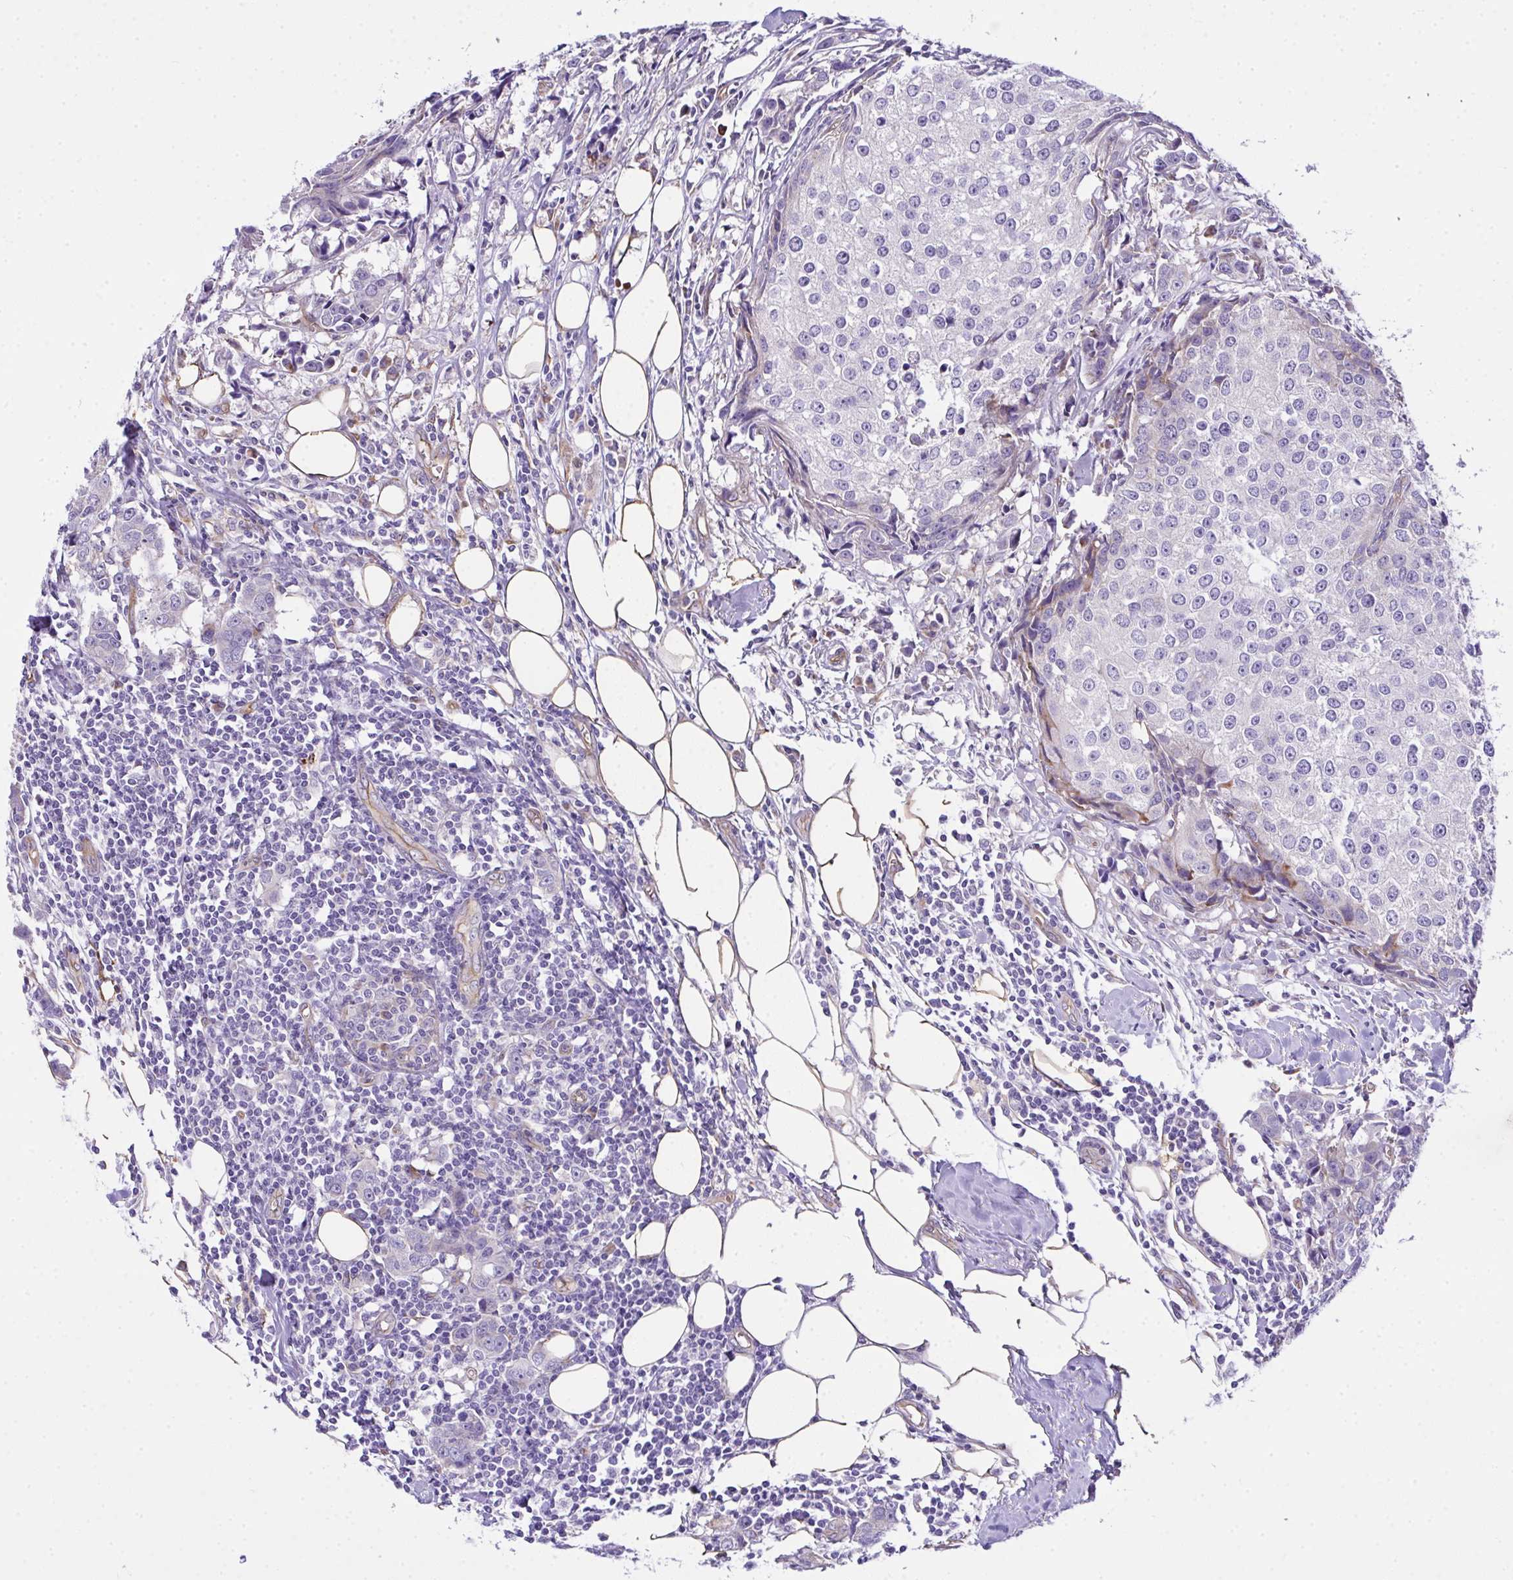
{"staining": {"intensity": "negative", "quantity": "none", "location": "none"}, "tissue": "breast cancer", "cell_type": "Tumor cells", "image_type": "cancer", "snomed": [{"axis": "morphology", "description": "Duct carcinoma"}, {"axis": "topography", "description": "Breast"}], "caption": "DAB (3,3'-diaminobenzidine) immunohistochemical staining of breast infiltrating ductal carcinoma demonstrates no significant positivity in tumor cells.", "gene": "RSKR", "patient": {"sex": "female", "age": 80}}